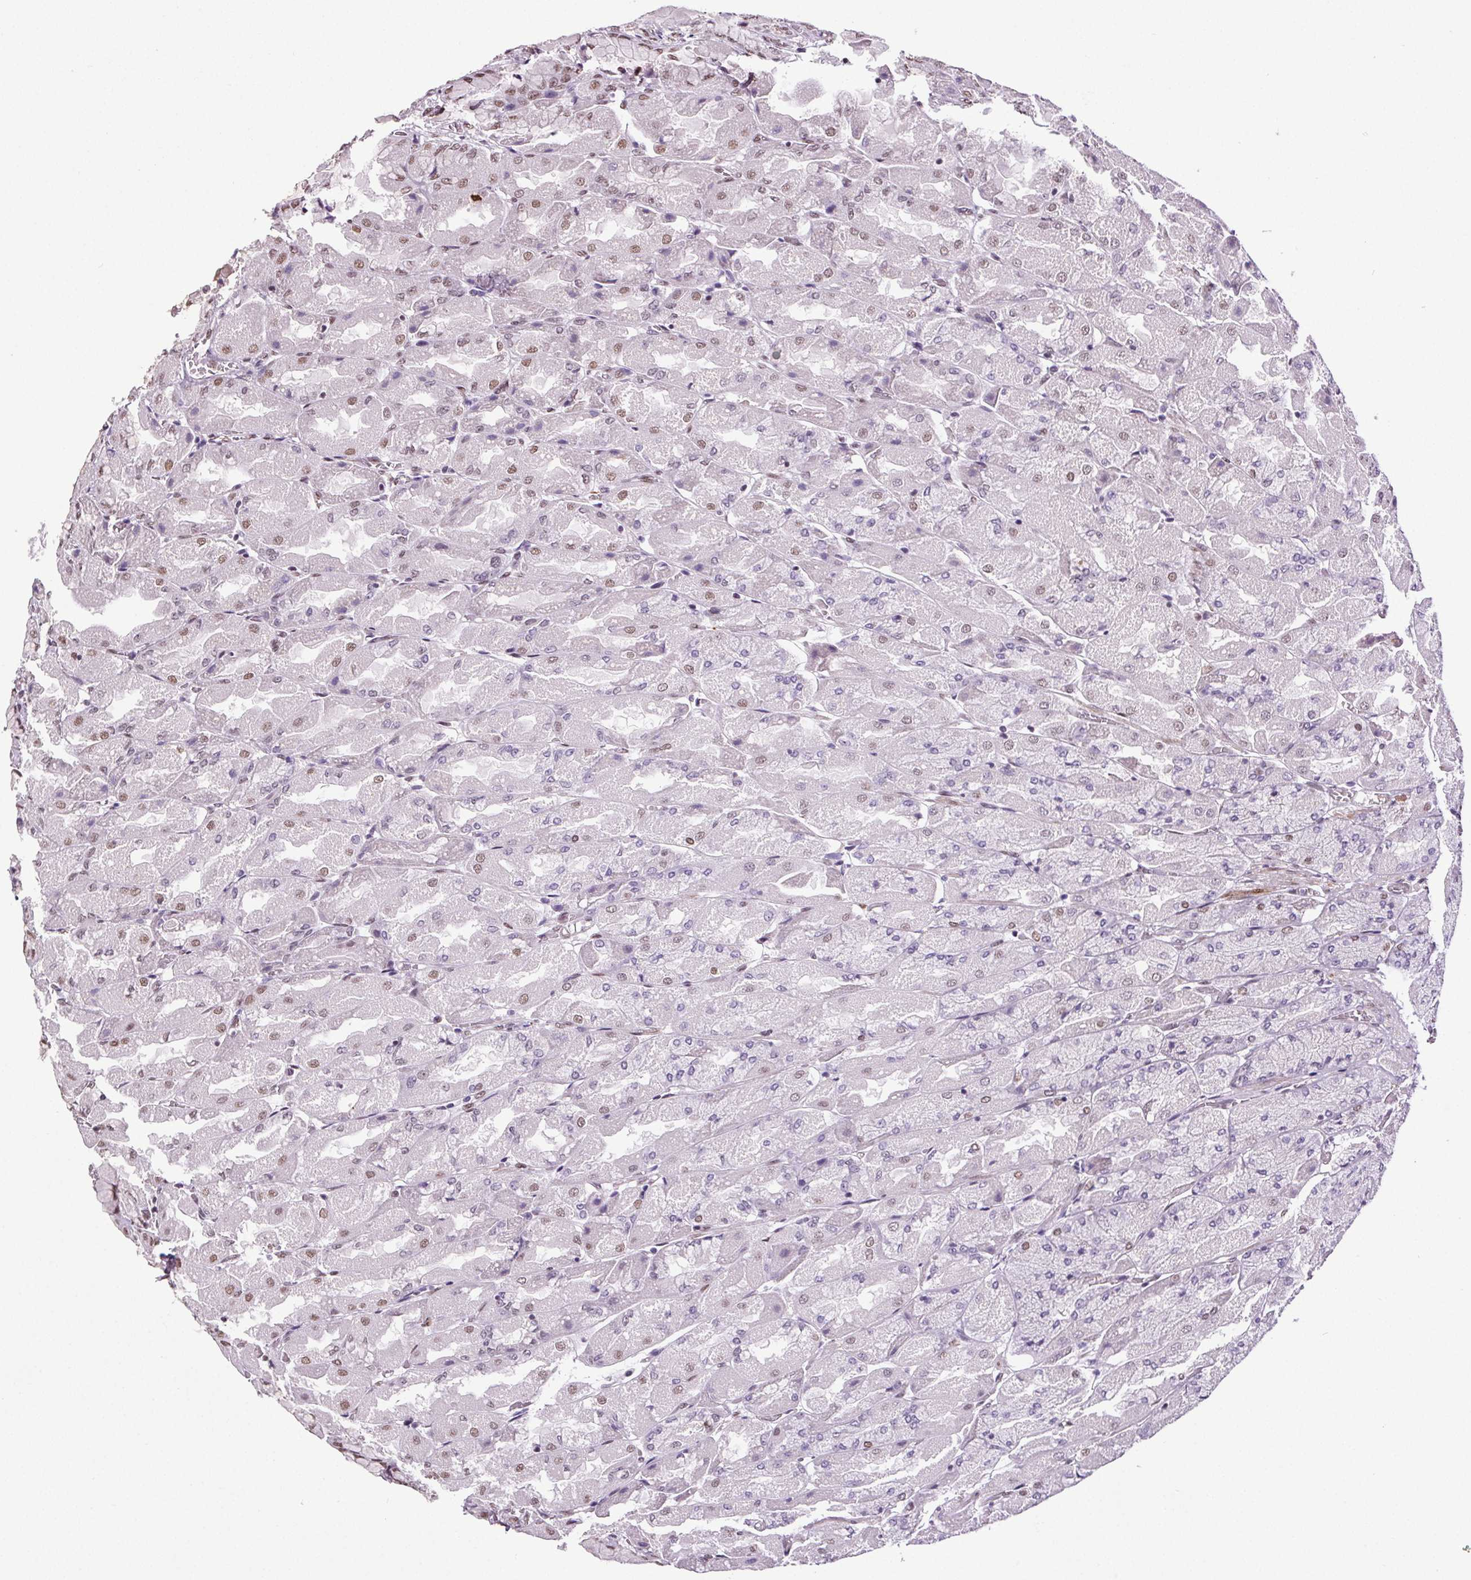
{"staining": {"intensity": "weak", "quantity": "25%-75%", "location": "nuclear"}, "tissue": "stomach", "cell_type": "Glandular cells", "image_type": "normal", "snomed": [{"axis": "morphology", "description": "Normal tissue, NOS"}, {"axis": "topography", "description": "Stomach"}], "caption": "Immunohistochemical staining of normal human stomach exhibits 25%-75% levels of weak nuclear protein expression in about 25%-75% of glandular cells.", "gene": "GP6", "patient": {"sex": "female", "age": 61}}